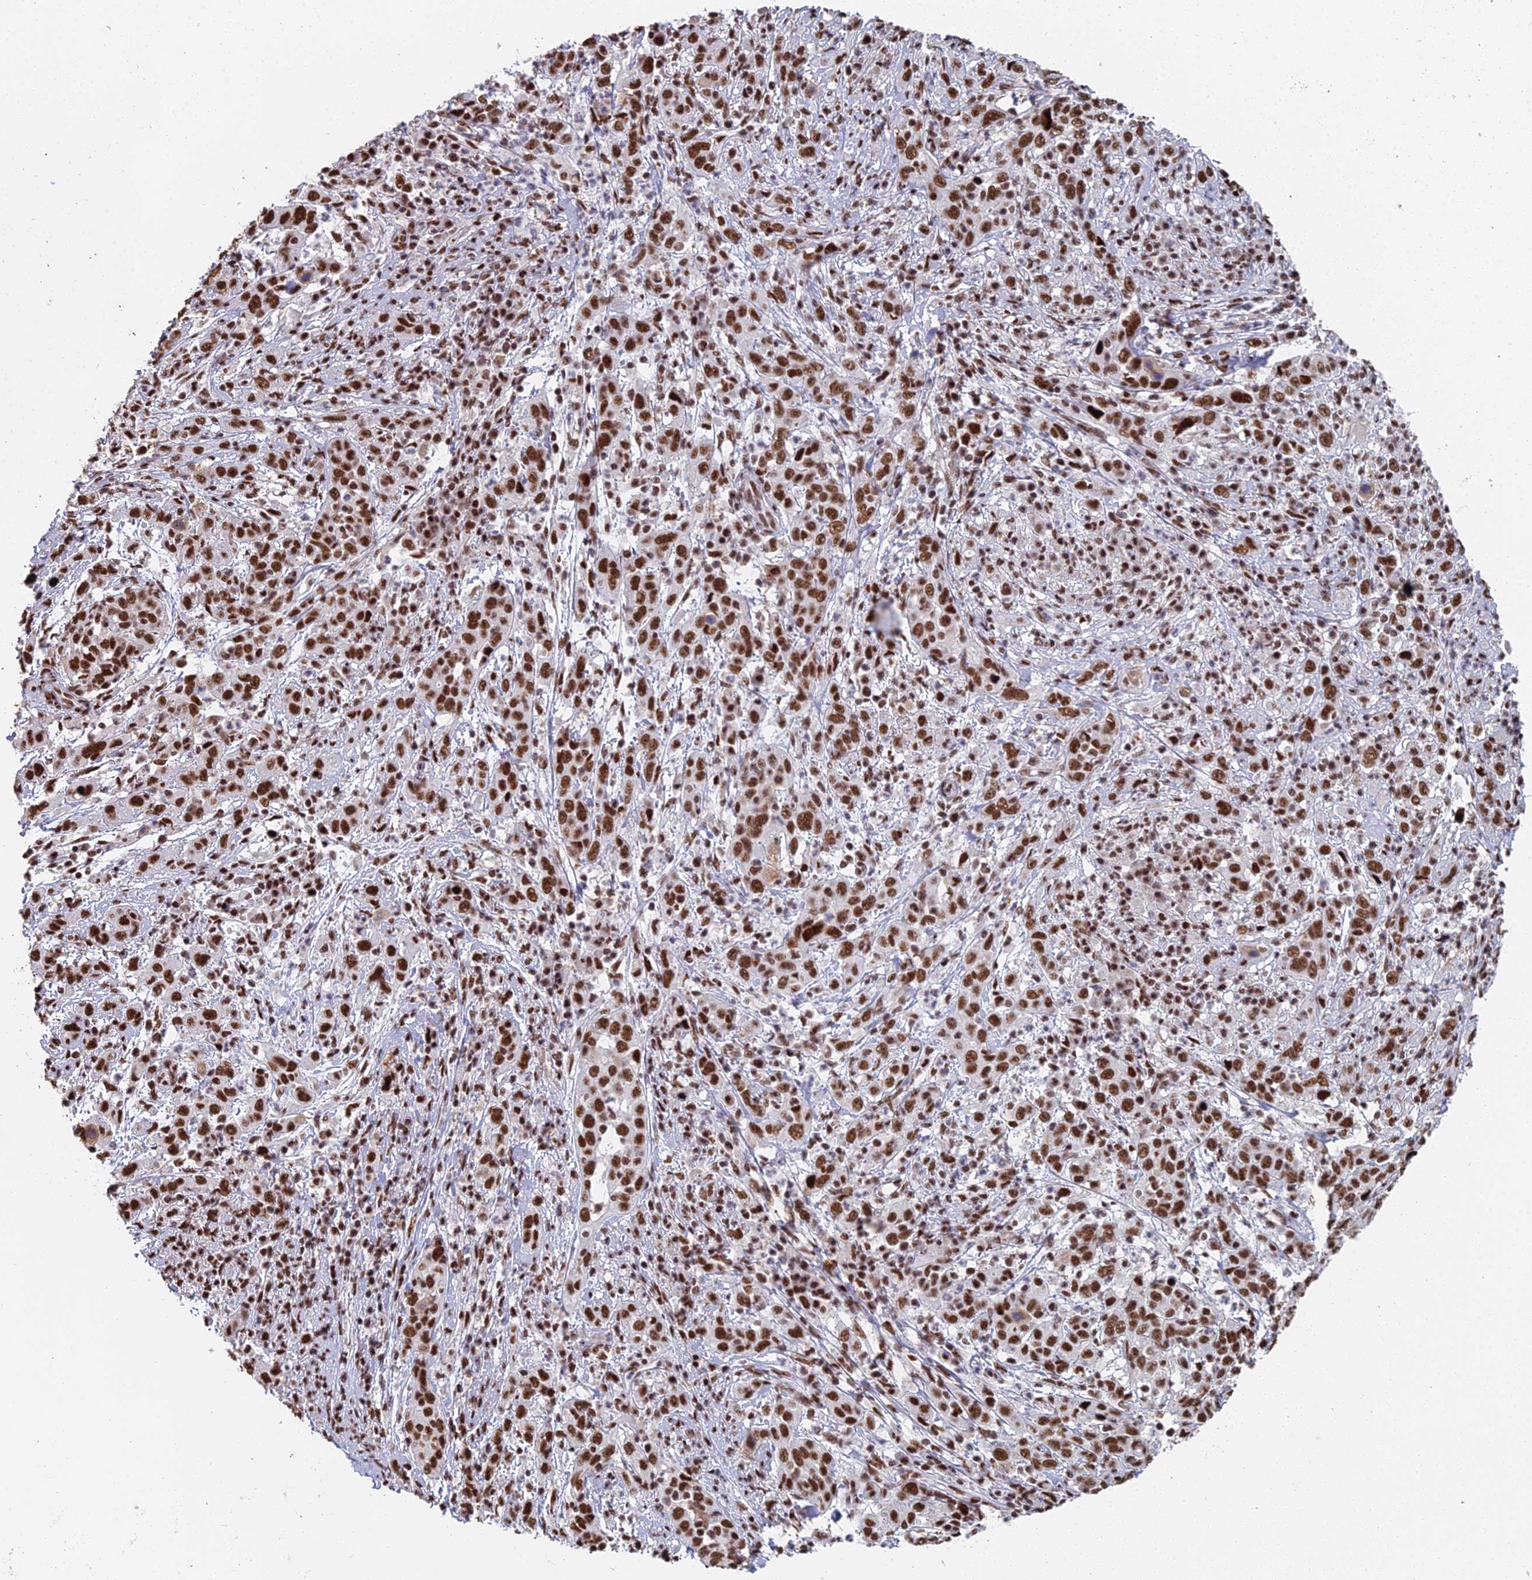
{"staining": {"intensity": "strong", "quantity": ">75%", "location": "nuclear"}, "tissue": "cervical cancer", "cell_type": "Tumor cells", "image_type": "cancer", "snomed": [{"axis": "morphology", "description": "Squamous cell carcinoma, NOS"}, {"axis": "topography", "description": "Cervix"}], "caption": "DAB (3,3'-diaminobenzidine) immunohistochemical staining of human cervical squamous cell carcinoma displays strong nuclear protein staining in about >75% of tumor cells.", "gene": "SF3B3", "patient": {"sex": "female", "age": 46}}